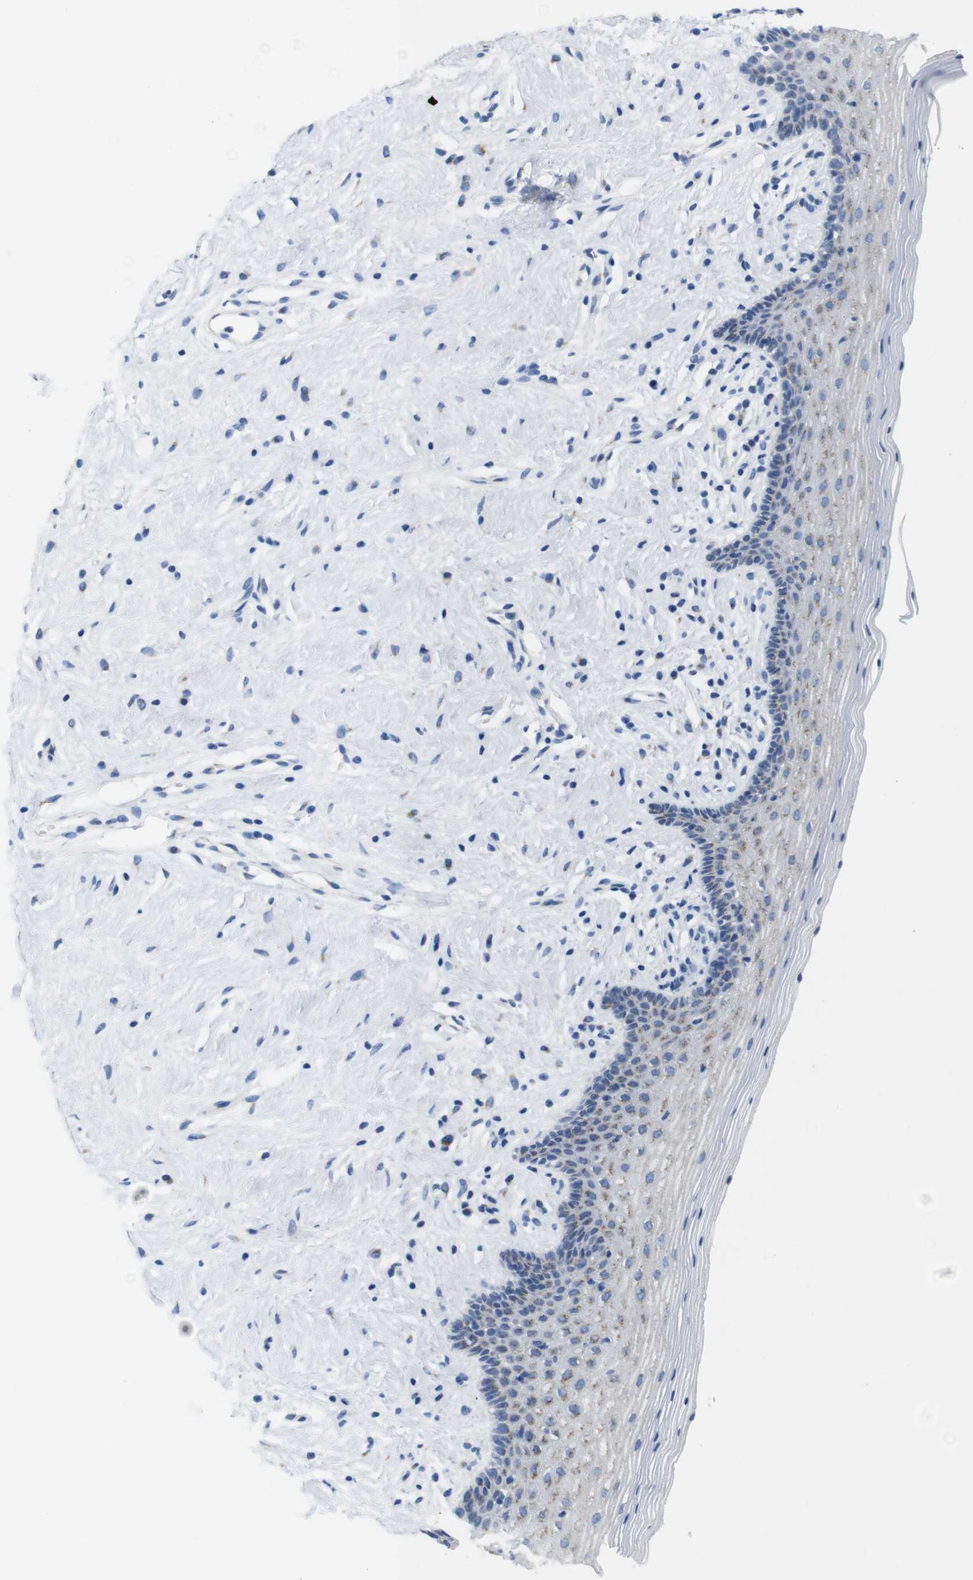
{"staining": {"intensity": "weak", "quantity": "25%-75%", "location": "cytoplasmic/membranous"}, "tissue": "vagina", "cell_type": "Squamous epithelial cells", "image_type": "normal", "snomed": [{"axis": "morphology", "description": "Normal tissue, NOS"}, {"axis": "topography", "description": "Vagina"}], "caption": "This is an image of IHC staining of normal vagina, which shows weak expression in the cytoplasmic/membranous of squamous epithelial cells.", "gene": "GOLGA2", "patient": {"sex": "female", "age": 44}}